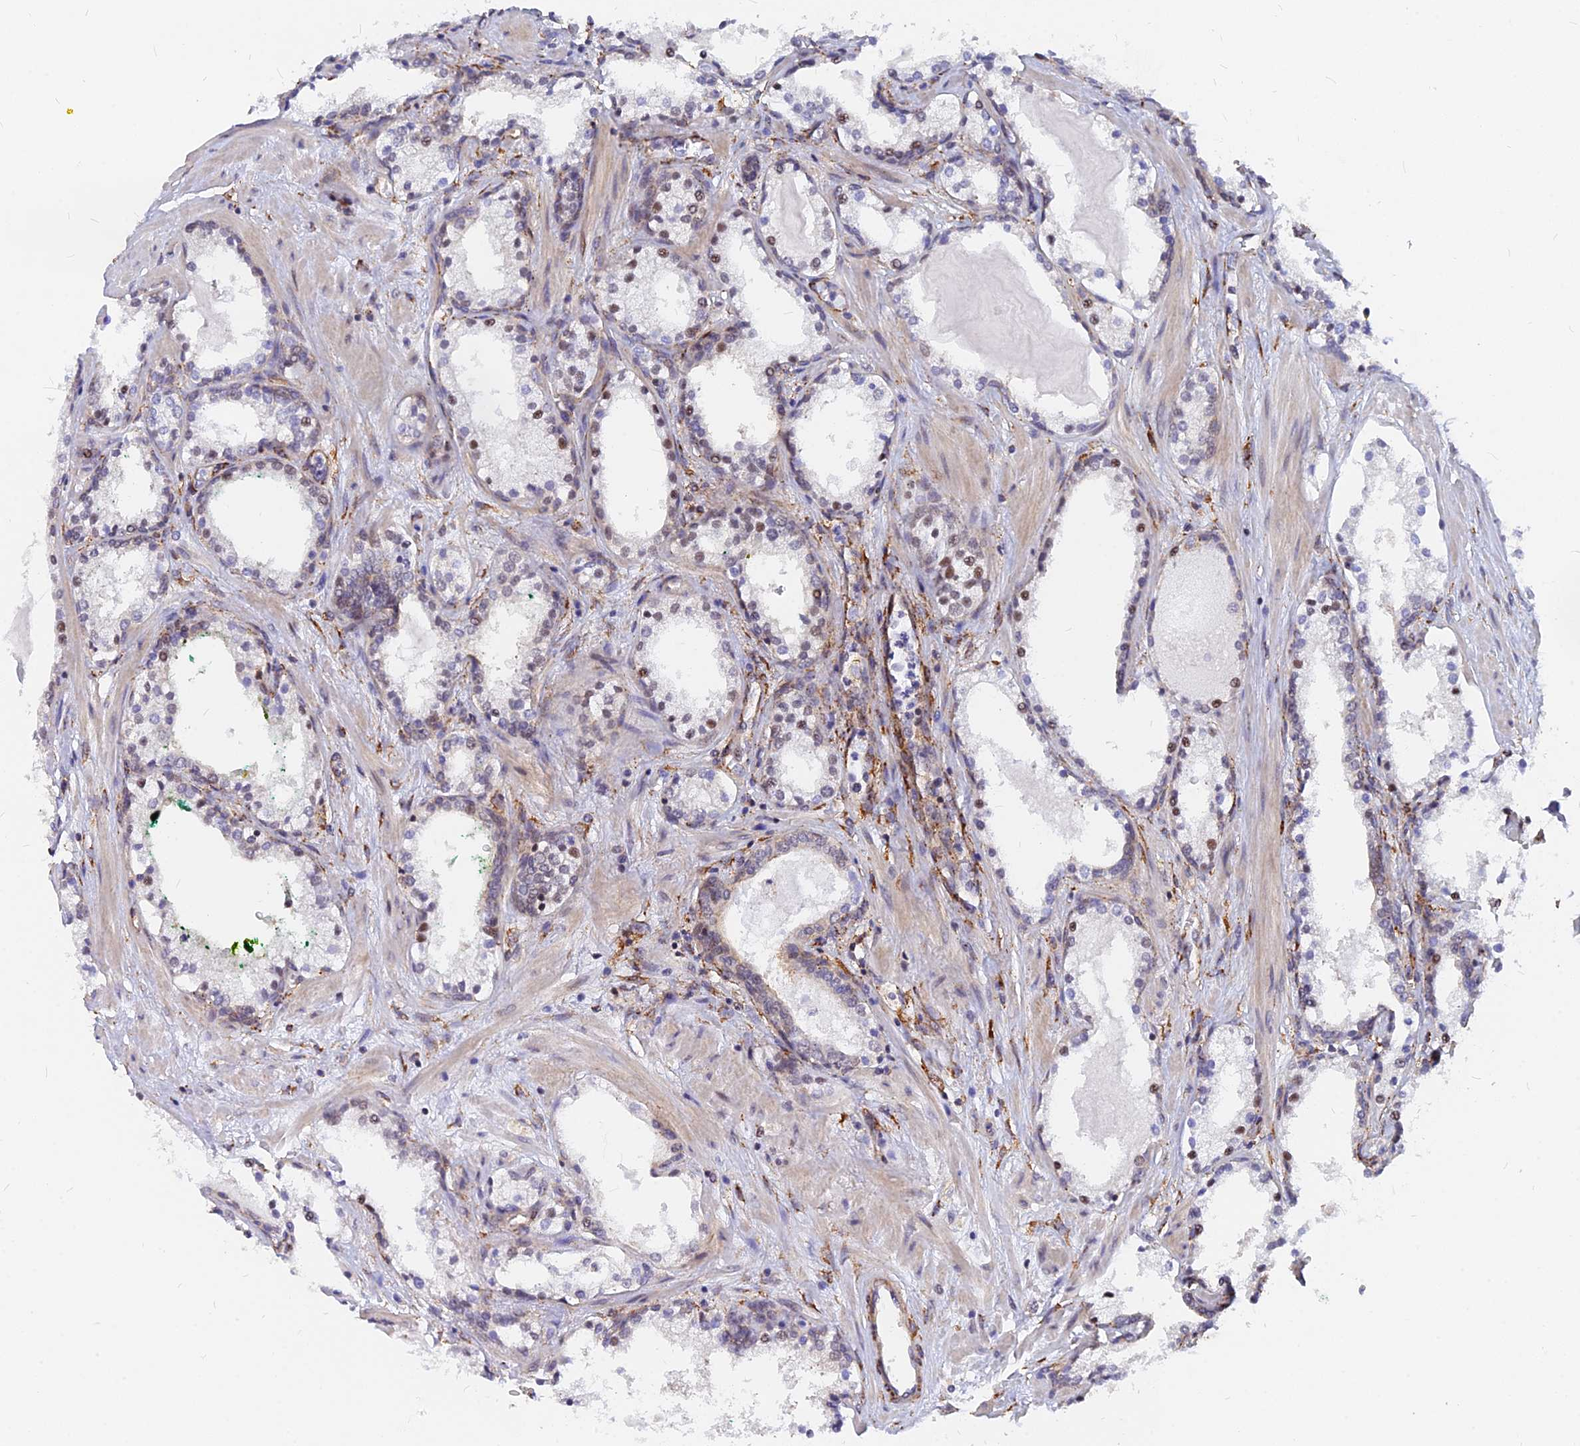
{"staining": {"intensity": "moderate", "quantity": "<25%", "location": "nuclear"}, "tissue": "prostate cancer", "cell_type": "Tumor cells", "image_type": "cancer", "snomed": [{"axis": "morphology", "description": "Adenocarcinoma, High grade"}, {"axis": "topography", "description": "Prostate"}], "caption": "Approximately <25% of tumor cells in human prostate adenocarcinoma (high-grade) exhibit moderate nuclear protein expression as visualized by brown immunohistochemical staining.", "gene": "VSTM2L", "patient": {"sex": "male", "age": 58}}